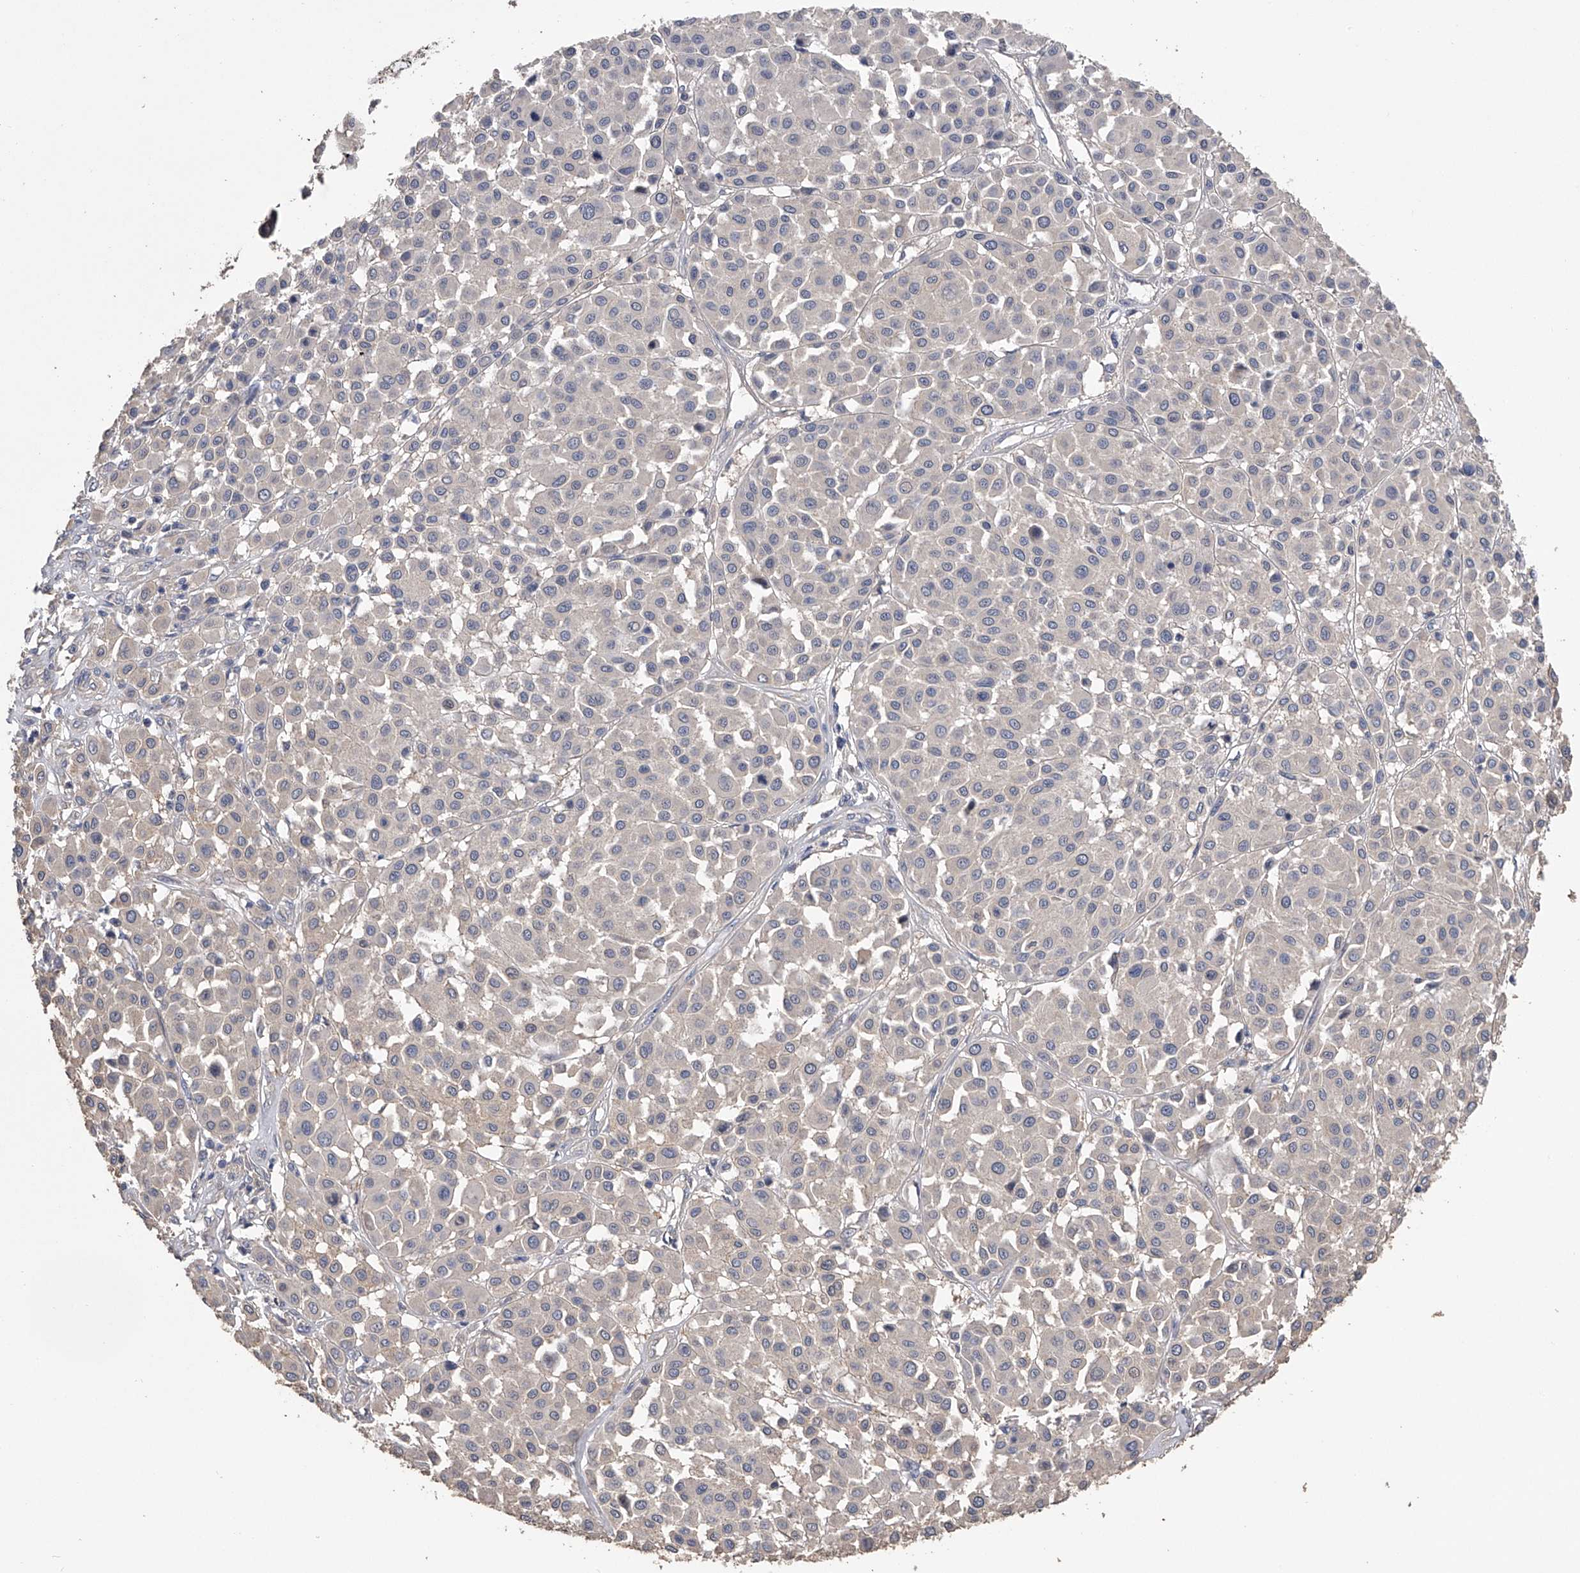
{"staining": {"intensity": "negative", "quantity": "none", "location": "none"}, "tissue": "melanoma", "cell_type": "Tumor cells", "image_type": "cancer", "snomed": [{"axis": "morphology", "description": "Malignant melanoma, Metastatic site"}, {"axis": "topography", "description": "Soft tissue"}], "caption": "Immunohistochemistry histopathology image of melanoma stained for a protein (brown), which reveals no expression in tumor cells.", "gene": "ZNF343", "patient": {"sex": "male", "age": 41}}